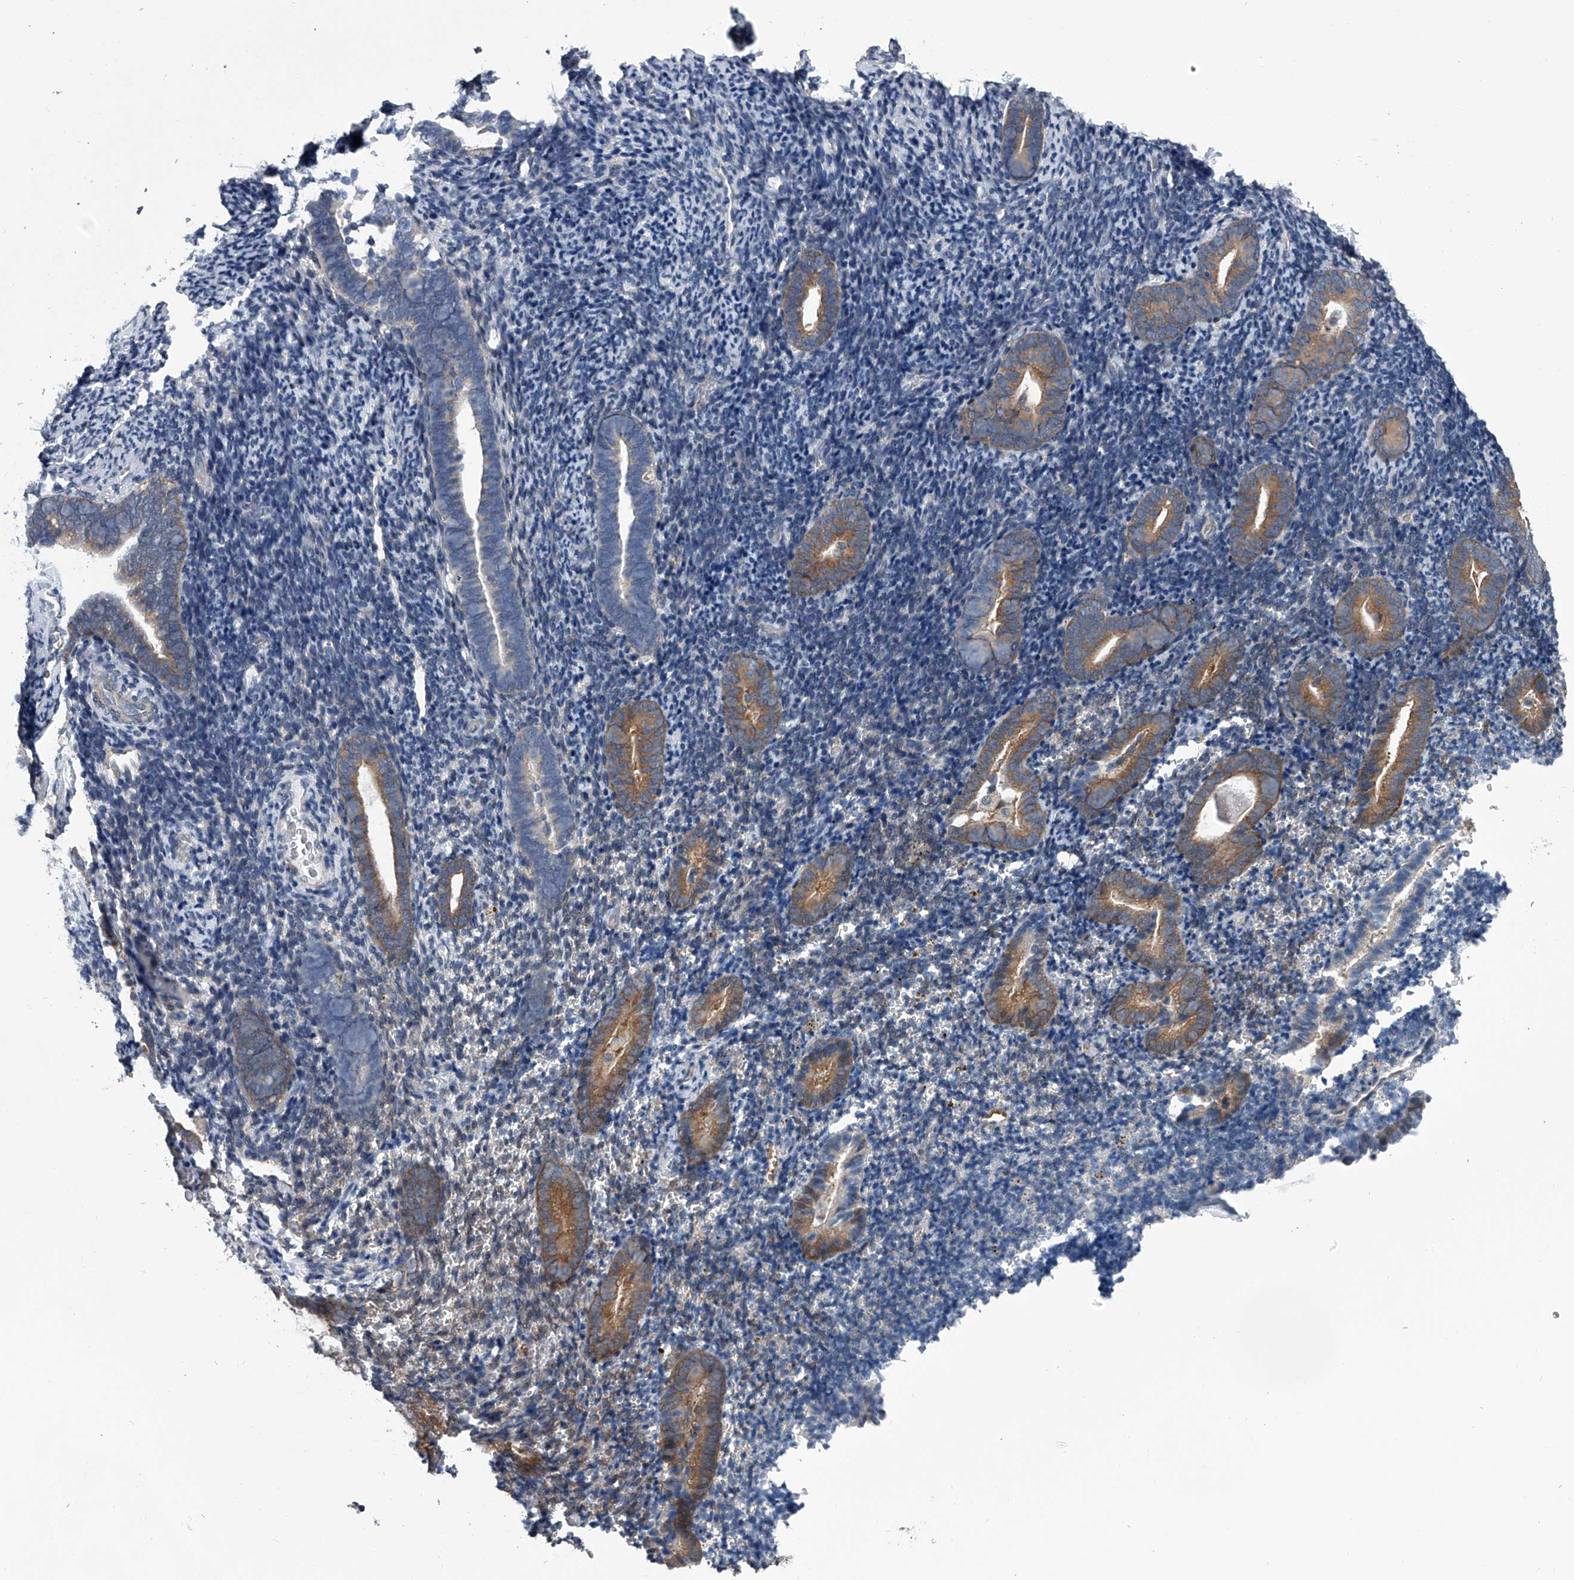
{"staining": {"intensity": "weak", "quantity": "<25%", "location": "cytoplasmic/membranous"}, "tissue": "endometrium", "cell_type": "Cells in endometrial stroma", "image_type": "normal", "snomed": [{"axis": "morphology", "description": "Normal tissue, NOS"}, {"axis": "topography", "description": "Endometrium"}], "caption": "This is a photomicrograph of immunohistochemistry staining of benign endometrium, which shows no expression in cells in endometrial stroma.", "gene": "PPP2R5D", "patient": {"sex": "female", "age": 51}}